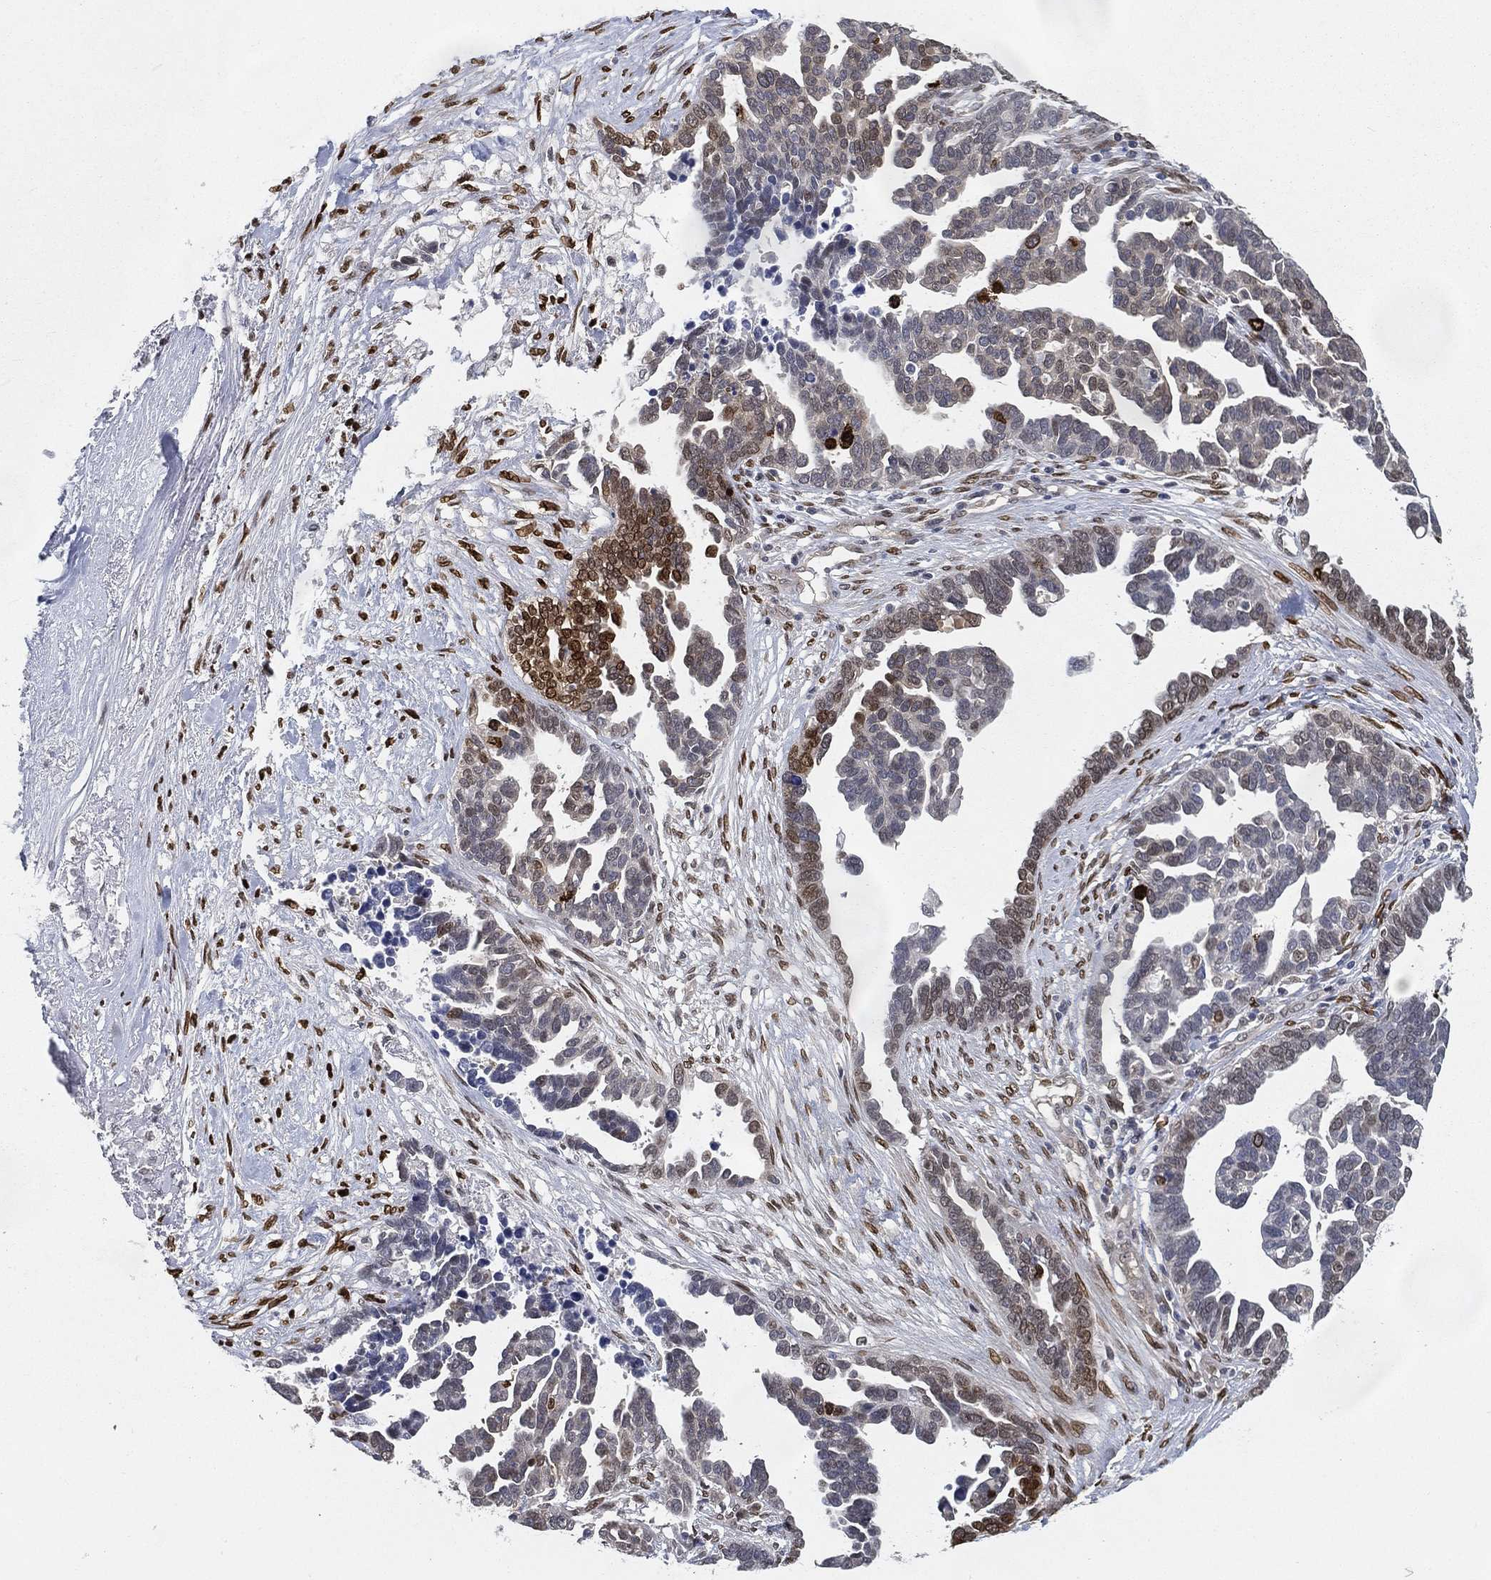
{"staining": {"intensity": "strong", "quantity": "25%-75%", "location": "nuclear"}, "tissue": "ovarian cancer", "cell_type": "Tumor cells", "image_type": "cancer", "snomed": [{"axis": "morphology", "description": "Cystadenocarcinoma, serous, NOS"}, {"axis": "topography", "description": "Ovary"}], "caption": "Strong nuclear protein positivity is present in approximately 25%-75% of tumor cells in serous cystadenocarcinoma (ovarian).", "gene": "LMNB1", "patient": {"sex": "female", "age": 54}}